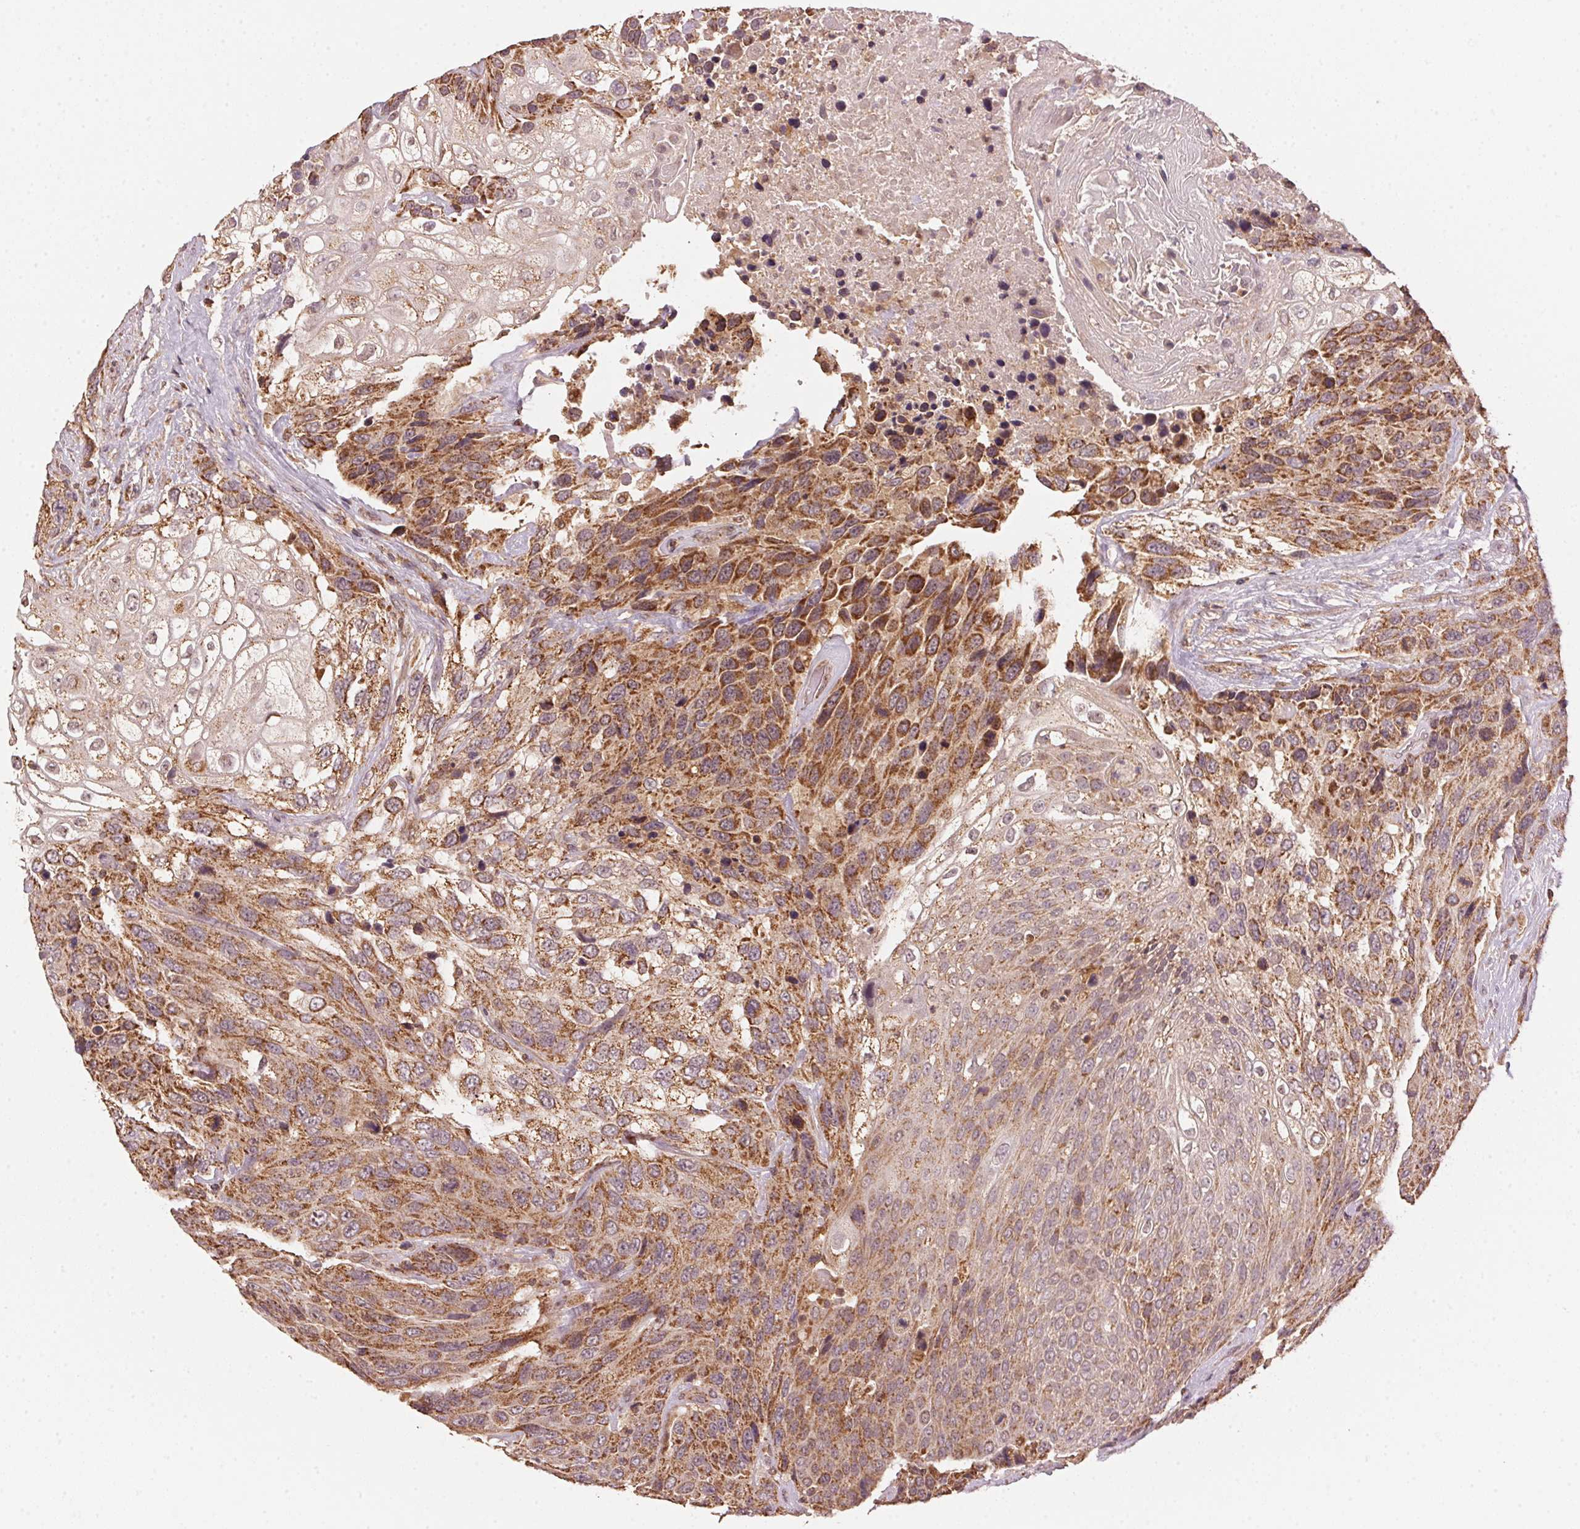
{"staining": {"intensity": "moderate", "quantity": ">75%", "location": "cytoplasmic/membranous"}, "tissue": "urothelial cancer", "cell_type": "Tumor cells", "image_type": "cancer", "snomed": [{"axis": "morphology", "description": "Urothelial carcinoma, High grade"}, {"axis": "topography", "description": "Urinary bladder"}], "caption": "An image of urothelial cancer stained for a protein reveals moderate cytoplasmic/membranous brown staining in tumor cells. Using DAB (brown) and hematoxylin (blue) stains, captured at high magnification using brightfield microscopy.", "gene": "ARHGAP6", "patient": {"sex": "female", "age": 70}}